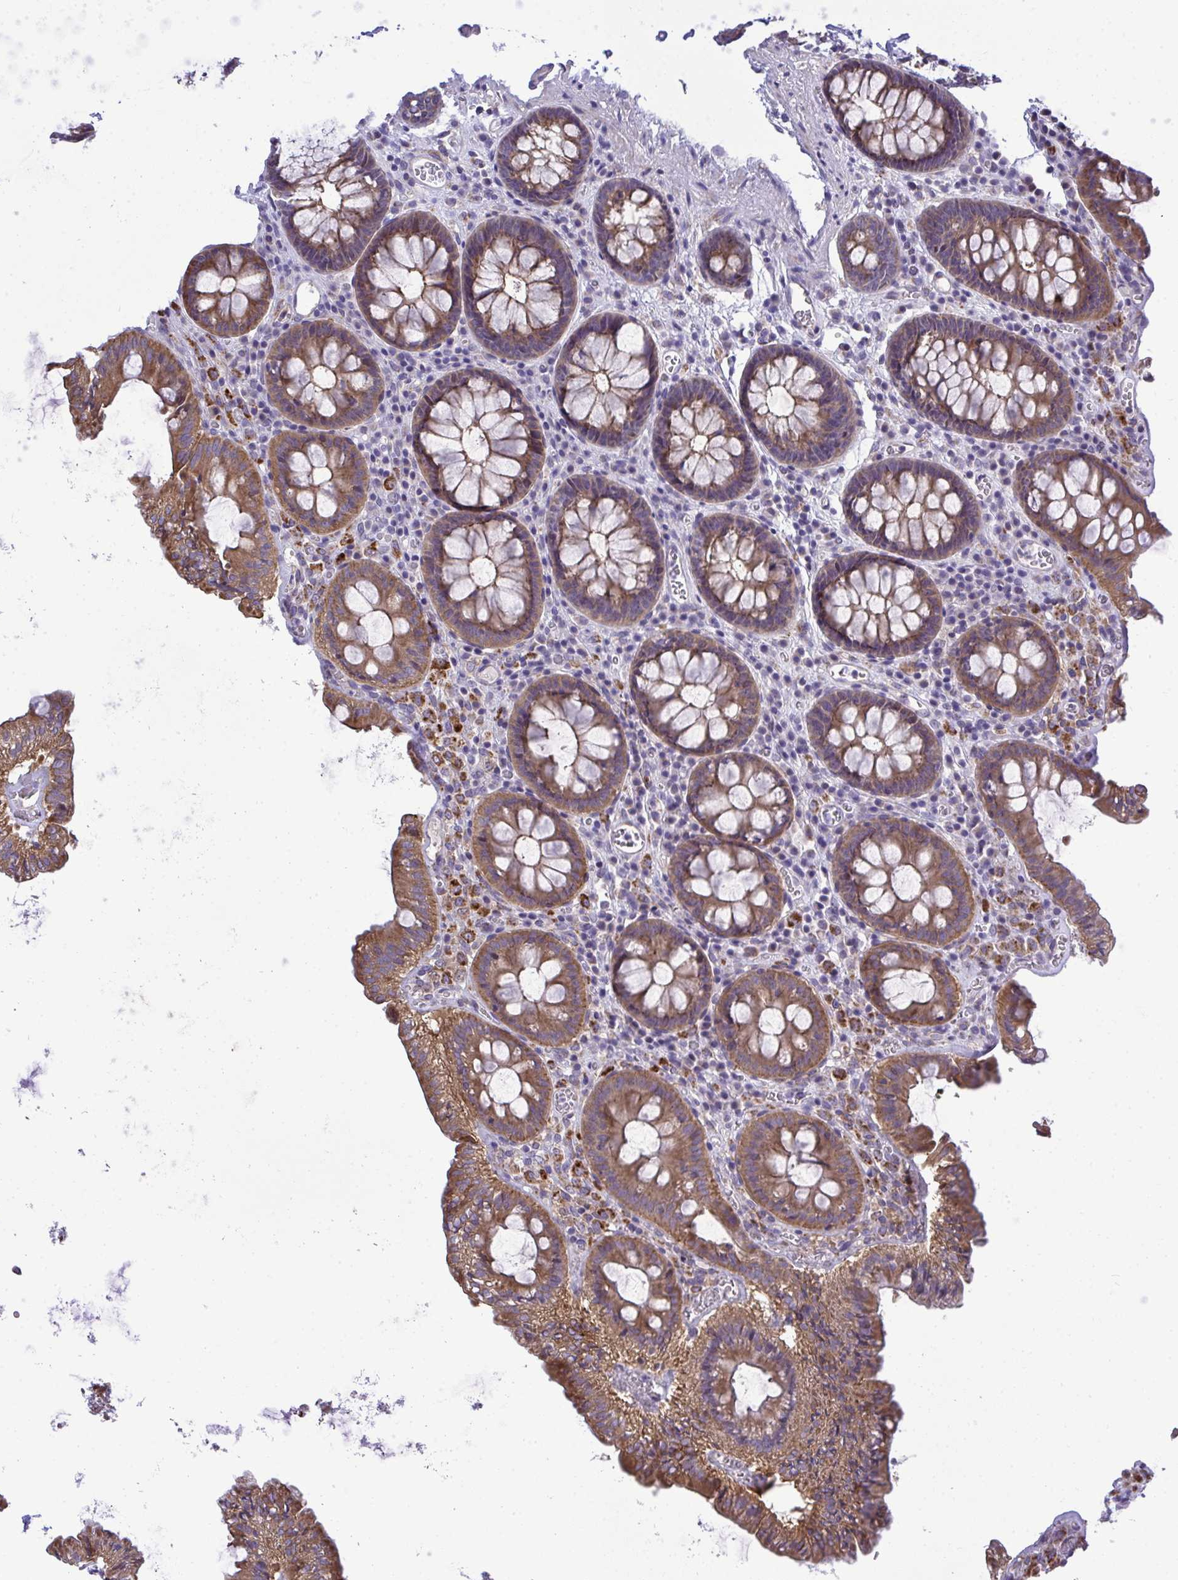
{"staining": {"intensity": "weak", "quantity": "25%-75%", "location": "cytoplasmic/membranous"}, "tissue": "colon", "cell_type": "Endothelial cells", "image_type": "normal", "snomed": [{"axis": "morphology", "description": "Normal tissue, NOS"}, {"axis": "topography", "description": "Colon"}, {"axis": "topography", "description": "Peripheral nerve tissue"}], "caption": "Colon stained with DAB immunohistochemistry (IHC) shows low levels of weak cytoplasmic/membranous positivity in approximately 25%-75% of endothelial cells.", "gene": "XAF1", "patient": {"sex": "male", "age": 84}}